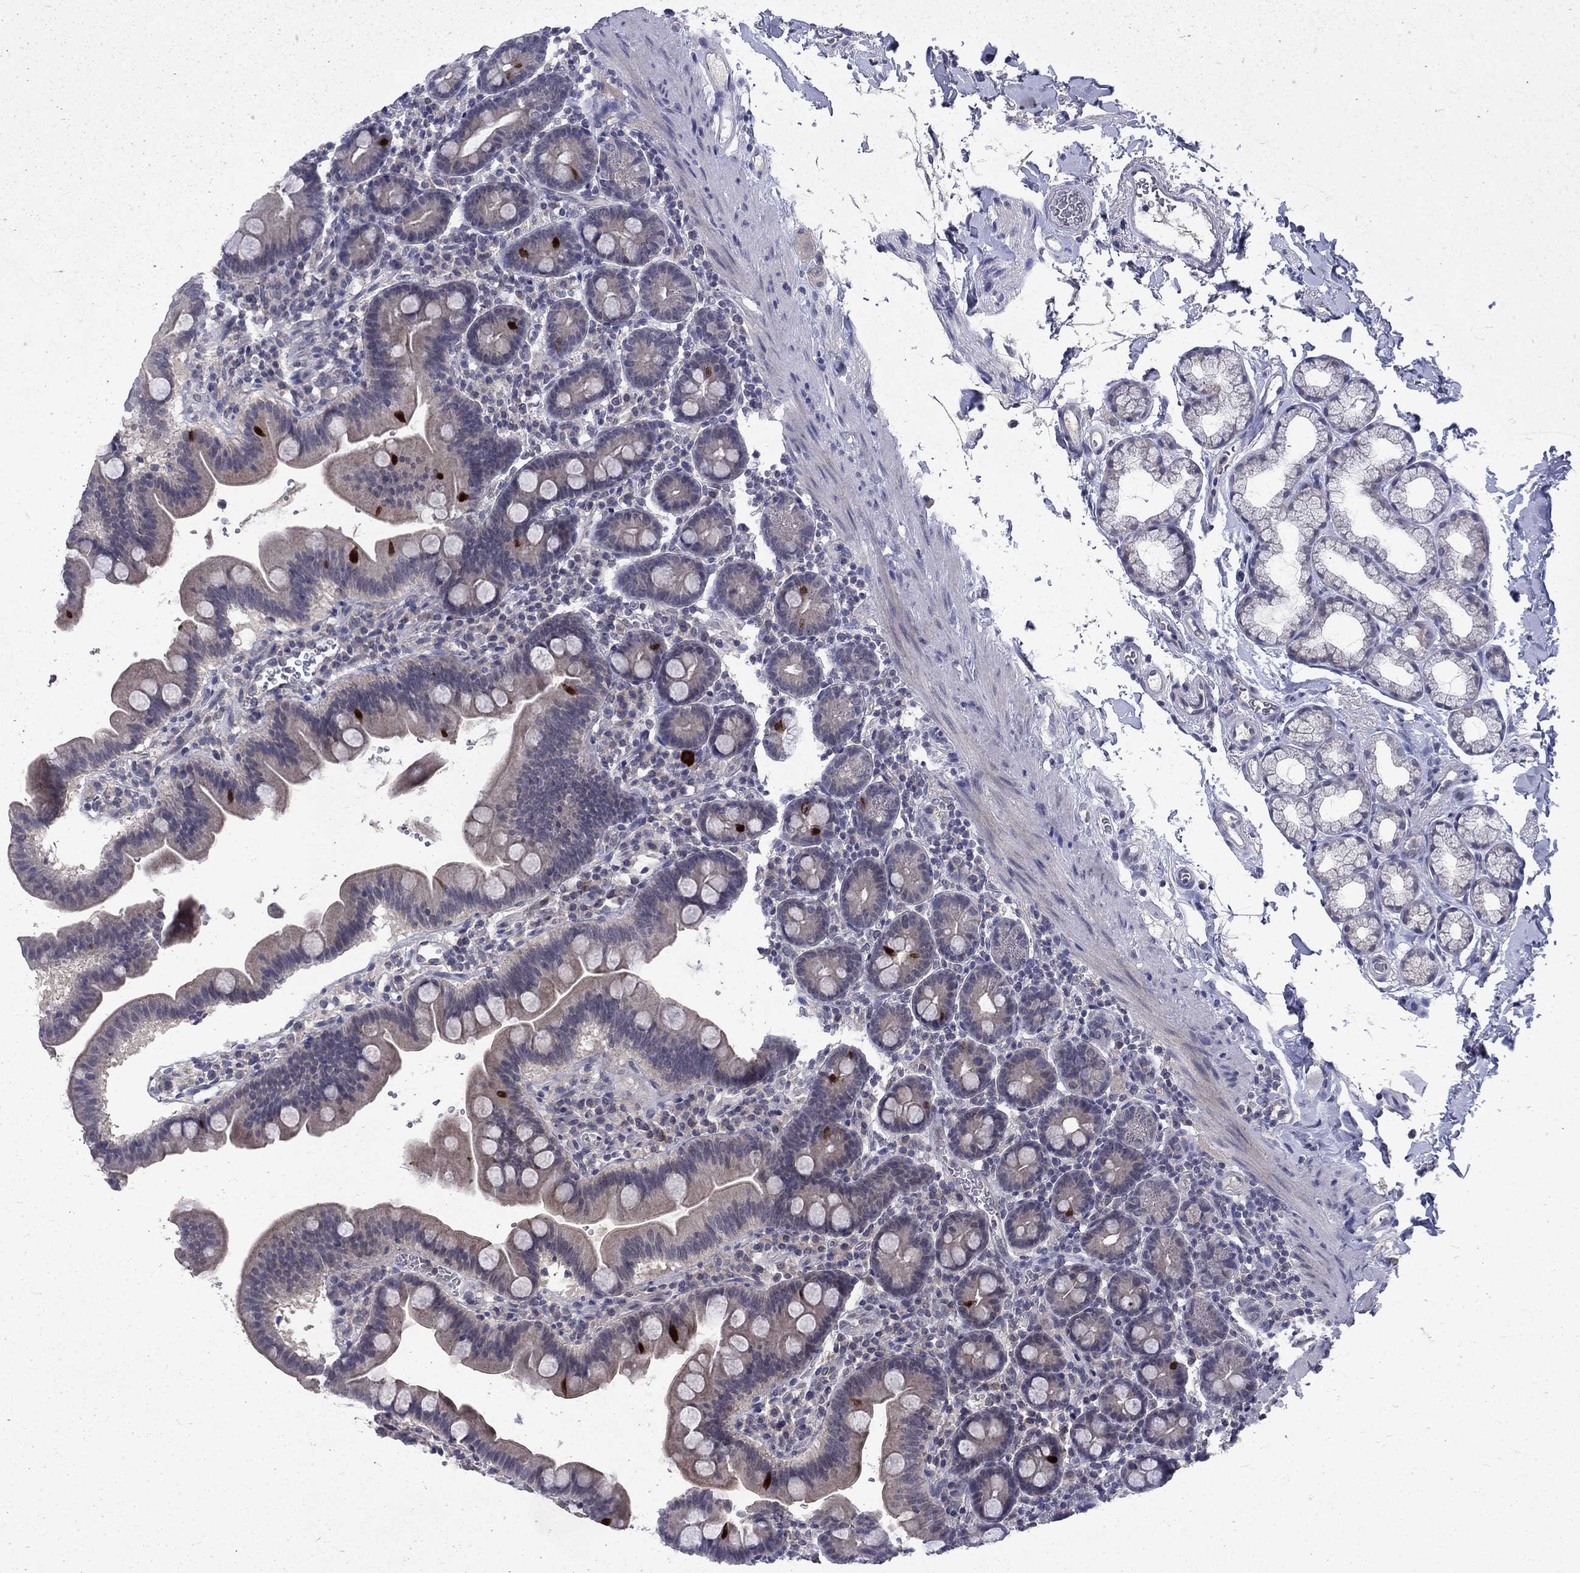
{"staining": {"intensity": "strong", "quantity": "<25%", "location": "cytoplasmic/membranous"}, "tissue": "duodenum", "cell_type": "Glandular cells", "image_type": "normal", "snomed": [{"axis": "morphology", "description": "Normal tissue, NOS"}, {"axis": "topography", "description": "Duodenum"}], "caption": "A brown stain shows strong cytoplasmic/membranous expression of a protein in glandular cells of benign human duodenum. Nuclei are stained in blue.", "gene": "CHAT", "patient": {"sex": "male", "age": 59}}